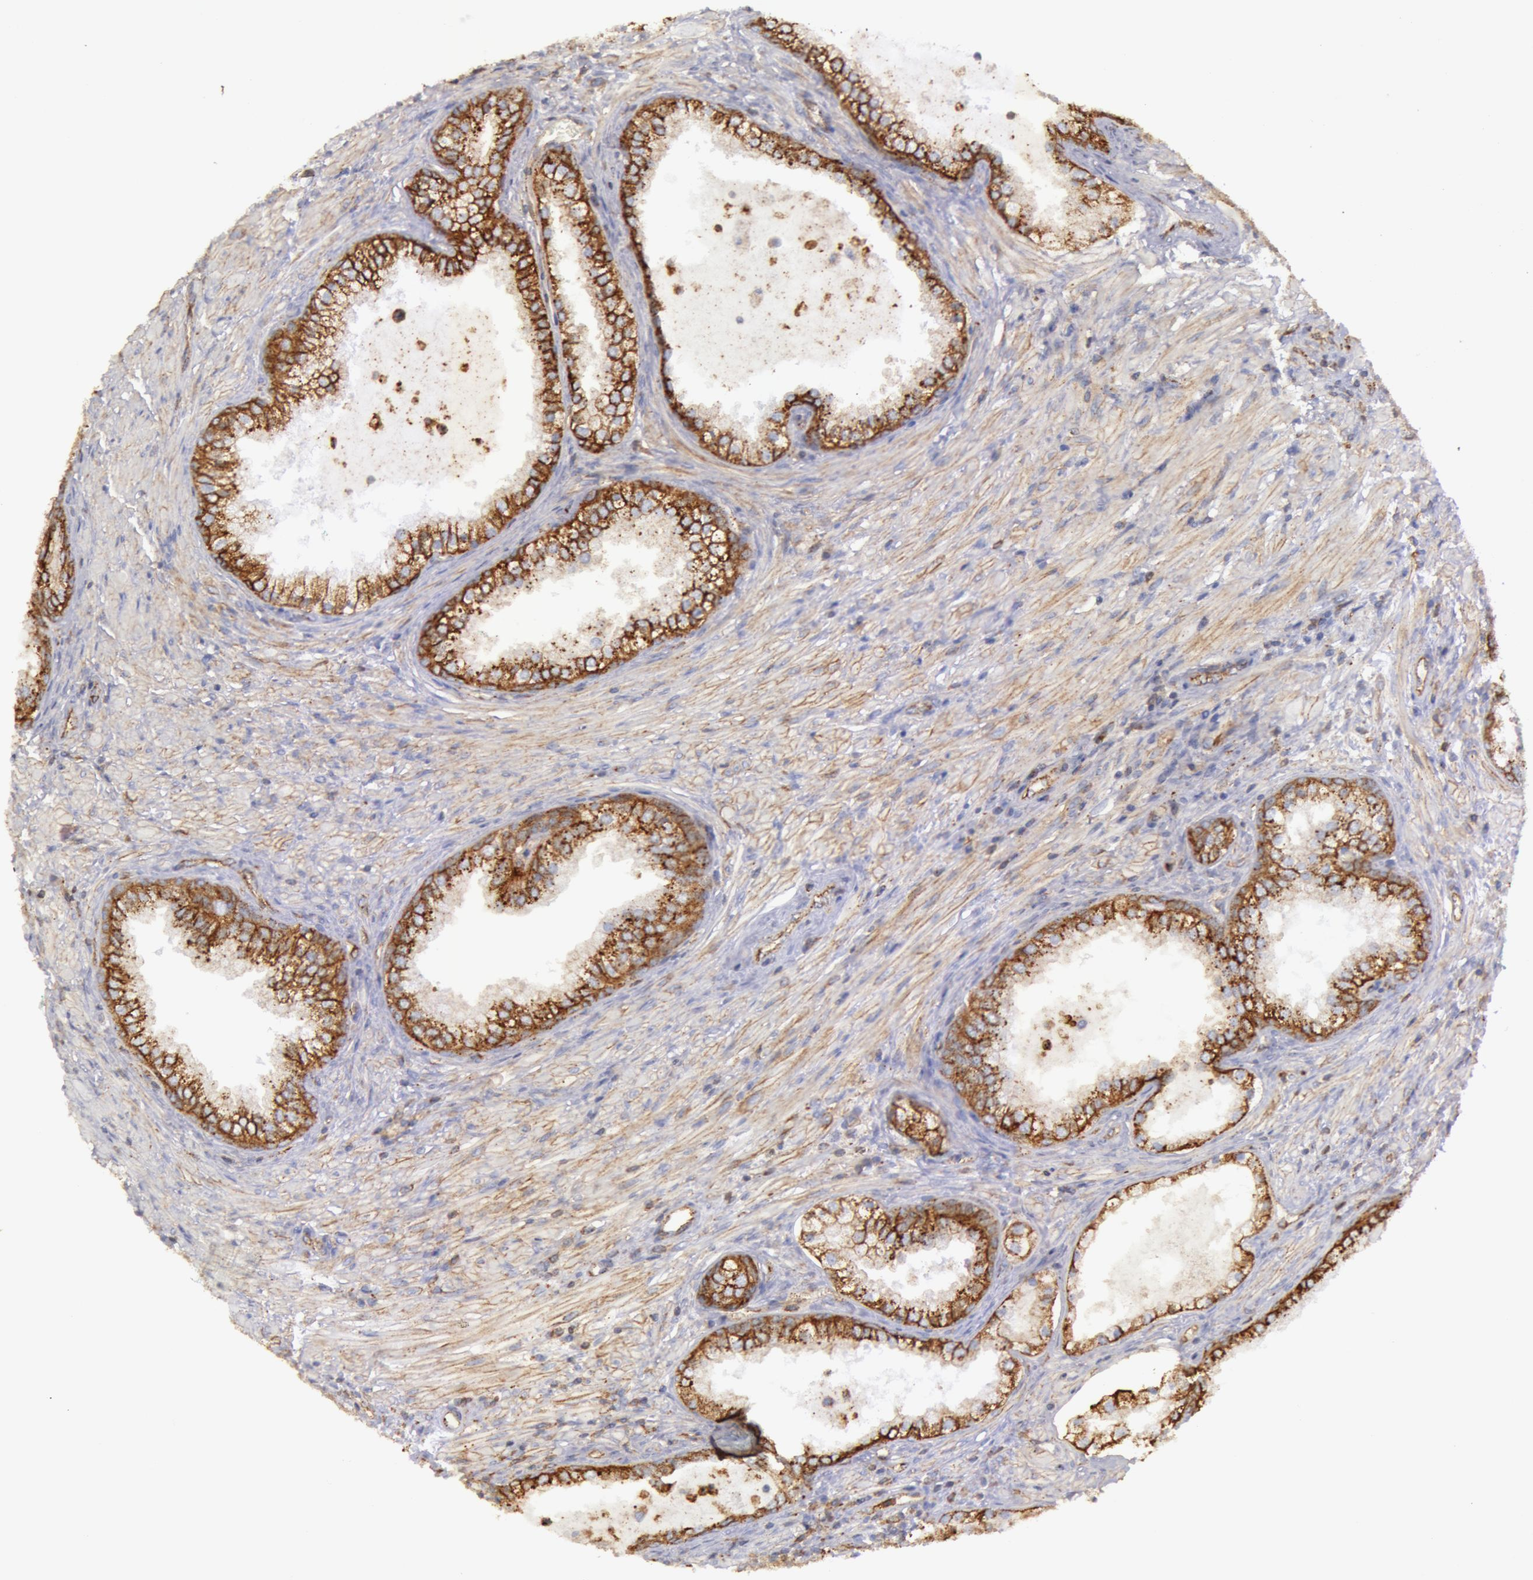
{"staining": {"intensity": "moderate", "quantity": ">75%", "location": "cytoplasmic/membranous"}, "tissue": "prostate cancer", "cell_type": "Tumor cells", "image_type": "cancer", "snomed": [{"axis": "morphology", "description": "Adenocarcinoma, Medium grade"}, {"axis": "topography", "description": "Prostate"}], "caption": "This histopathology image exhibits prostate medium-grade adenocarcinoma stained with immunohistochemistry (IHC) to label a protein in brown. The cytoplasmic/membranous of tumor cells show moderate positivity for the protein. Nuclei are counter-stained blue.", "gene": "FLOT2", "patient": {"sex": "male", "age": 70}}